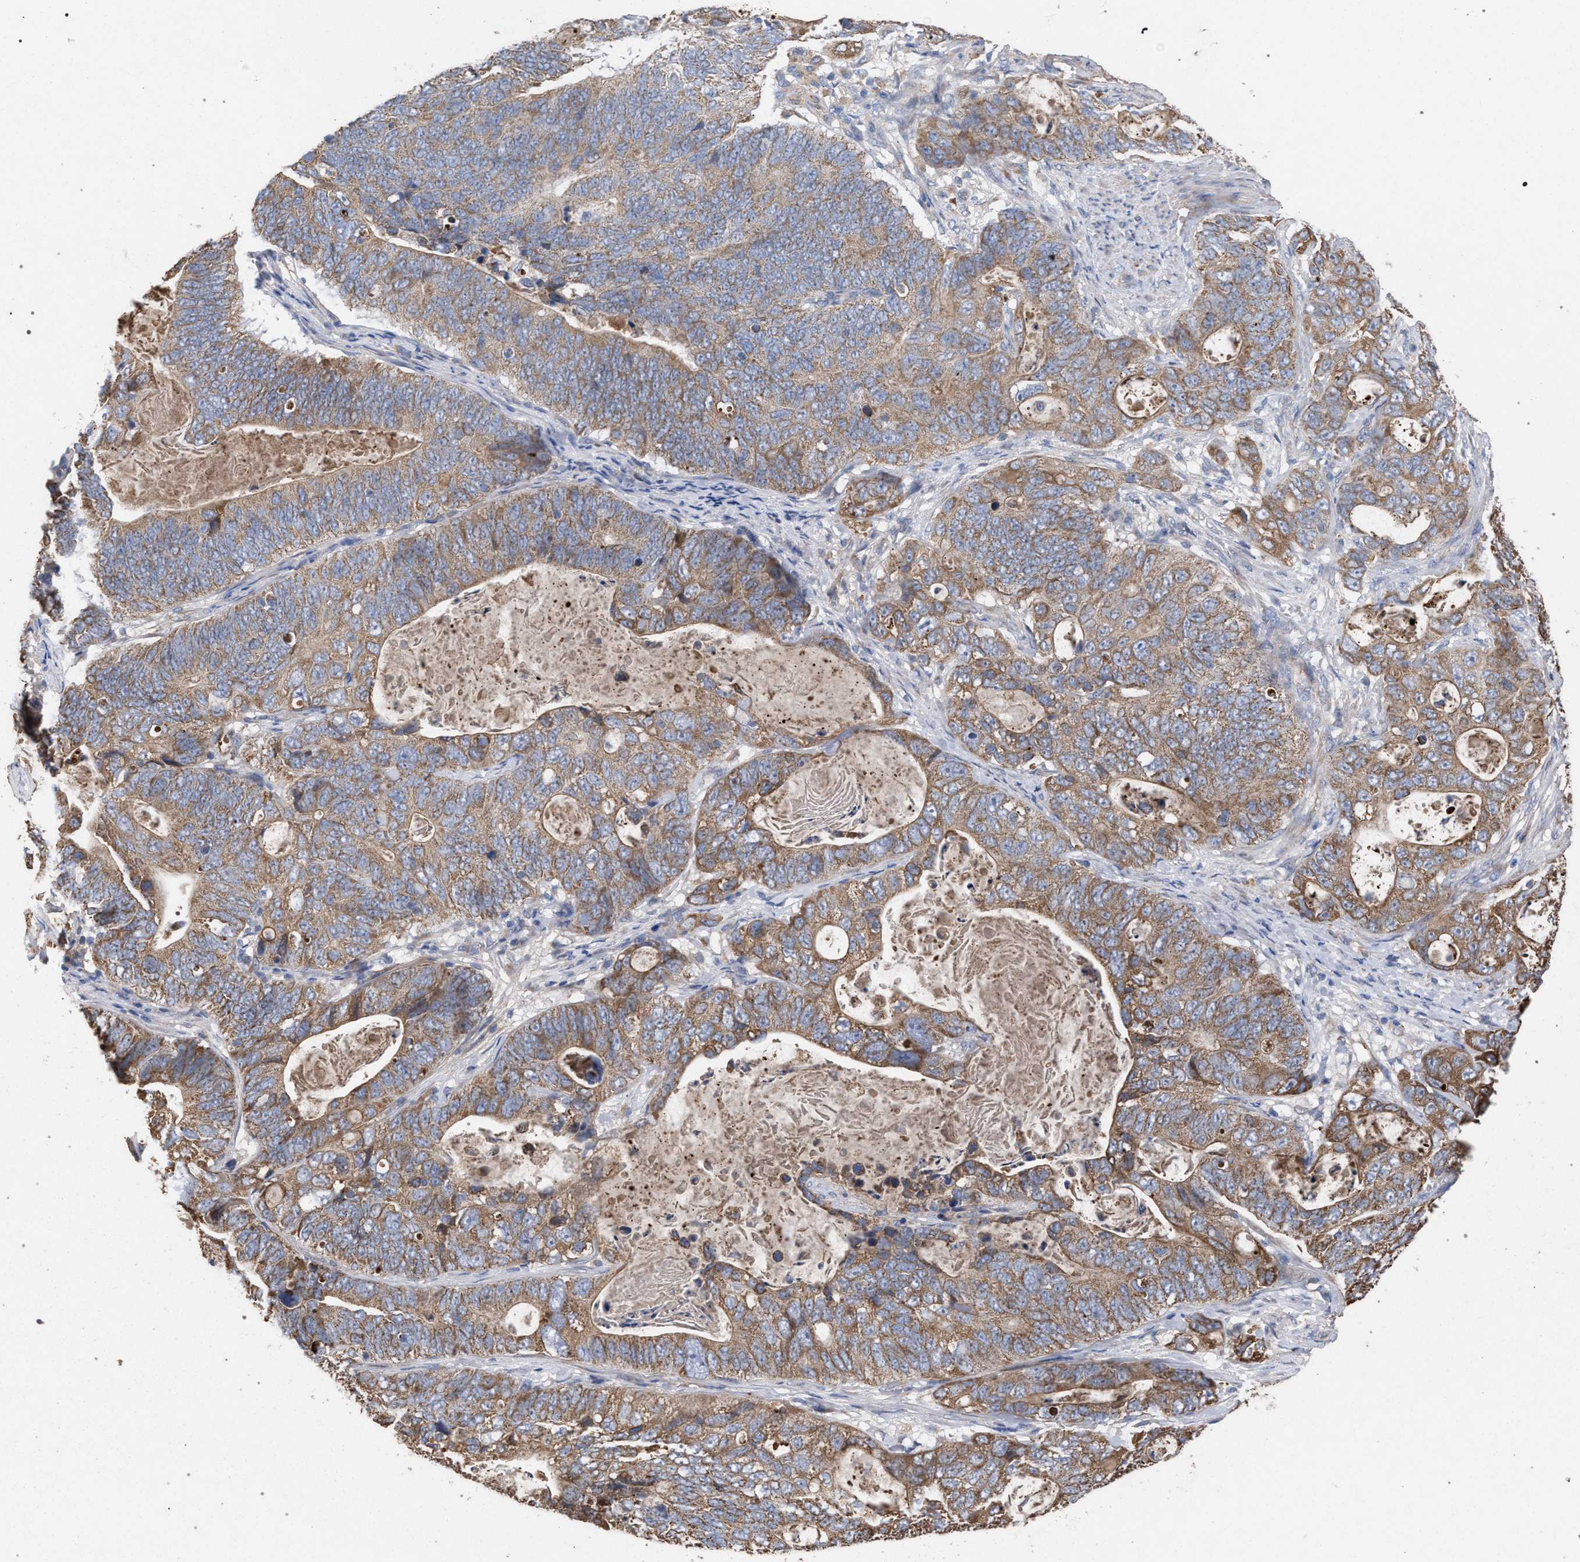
{"staining": {"intensity": "moderate", "quantity": ">75%", "location": "cytoplasmic/membranous"}, "tissue": "stomach cancer", "cell_type": "Tumor cells", "image_type": "cancer", "snomed": [{"axis": "morphology", "description": "Normal tissue, NOS"}, {"axis": "morphology", "description": "Adenocarcinoma, NOS"}, {"axis": "topography", "description": "Stomach"}], "caption": "Immunohistochemical staining of adenocarcinoma (stomach) displays medium levels of moderate cytoplasmic/membranous expression in approximately >75% of tumor cells. (Brightfield microscopy of DAB IHC at high magnification).", "gene": "BCL2L12", "patient": {"sex": "female", "age": 89}}